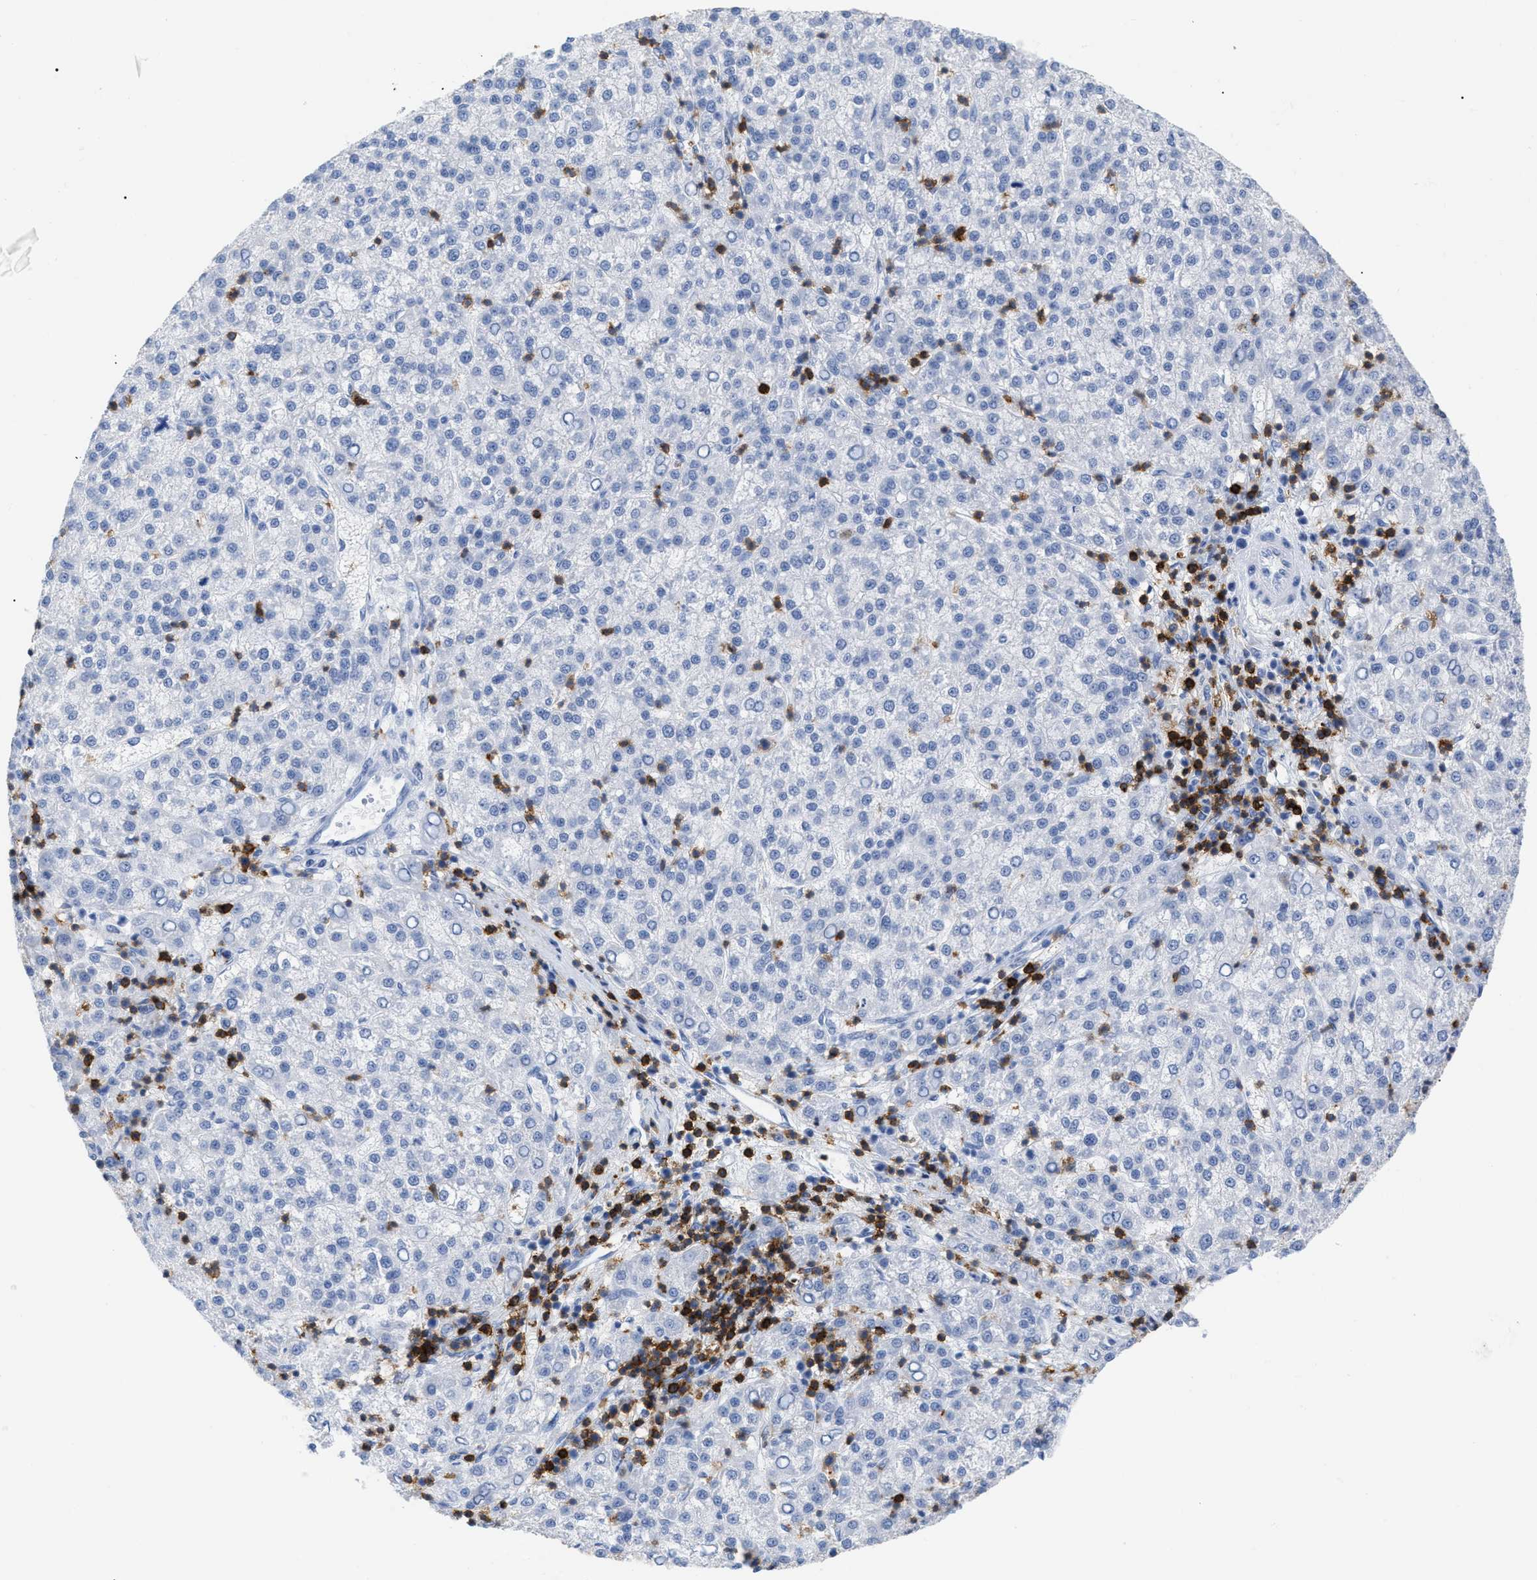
{"staining": {"intensity": "negative", "quantity": "none", "location": "none"}, "tissue": "liver cancer", "cell_type": "Tumor cells", "image_type": "cancer", "snomed": [{"axis": "morphology", "description": "Carcinoma, Hepatocellular, NOS"}, {"axis": "topography", "description": "Liver"}], "caption": "Immunohistochemical staining of human liver cancer (hepatocellular carcinoma) exhibits no significant staining in tumor cells.", "gene": "CD5", "patient": {"sex": "female", "age": 58}}